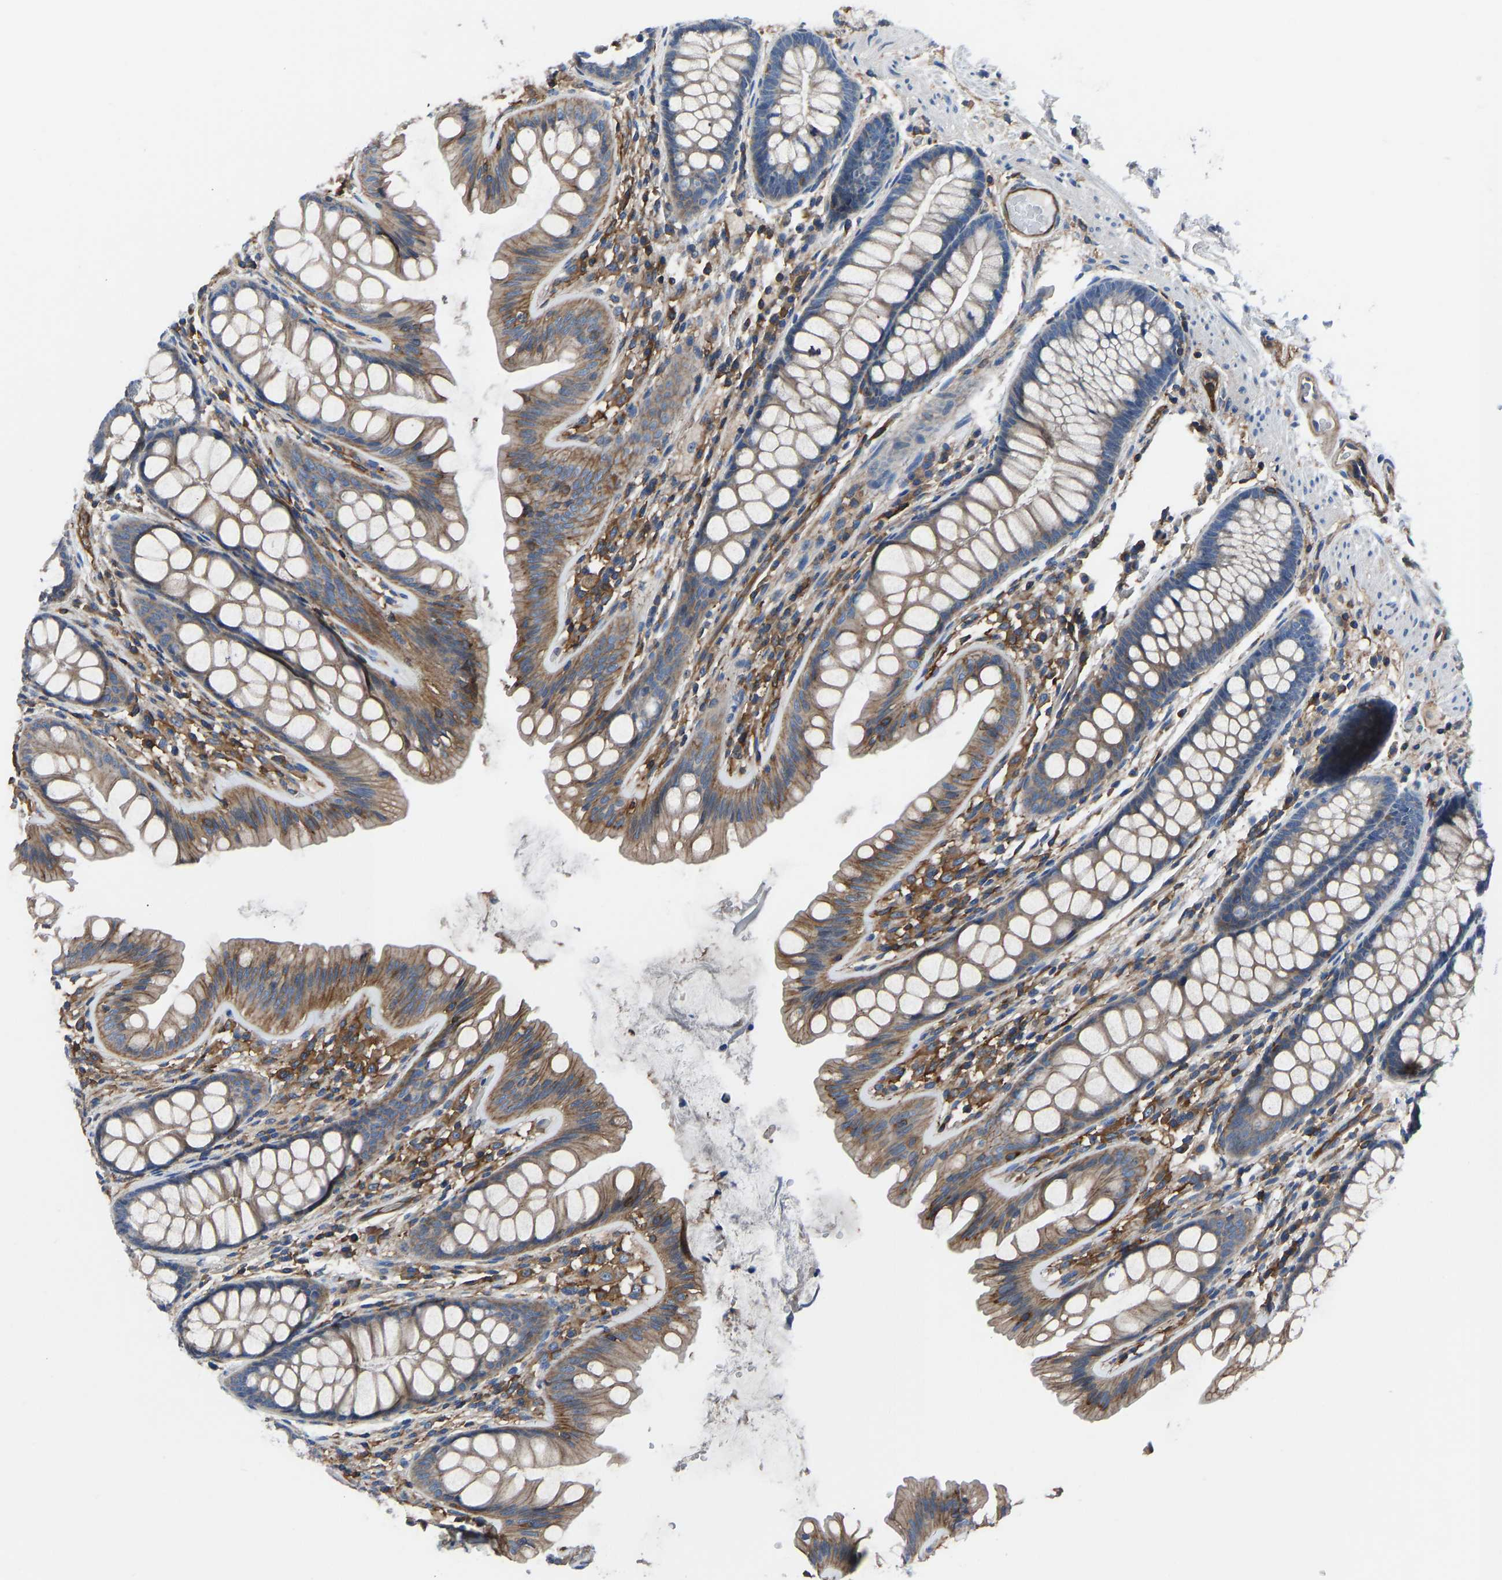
{"staining": {"intensity": "moderate", "quantity": ">75%", "location": "cytoplasmic/membranous"}, "tissue": "colon", "cell_type": "Endothelial cells", "image_type": "normal", "snomed": [{"axis": "morphology", "description": "Normal tissue, NOS"}, {"axis": "topography", "description": "Colon"}], "caption": "Immunohistochemistry image of unremarkable colon: colon stained using immunohistochemistry (IHC) displays medium levels of moderate protein expression localized specifically in the cytoplasmic/membranous of endothelial cells, appearing as a cytoplasmic/membranous brown color.", "gene": "PRKAR1A", "patient": {"sex": "female", "age": 56}}